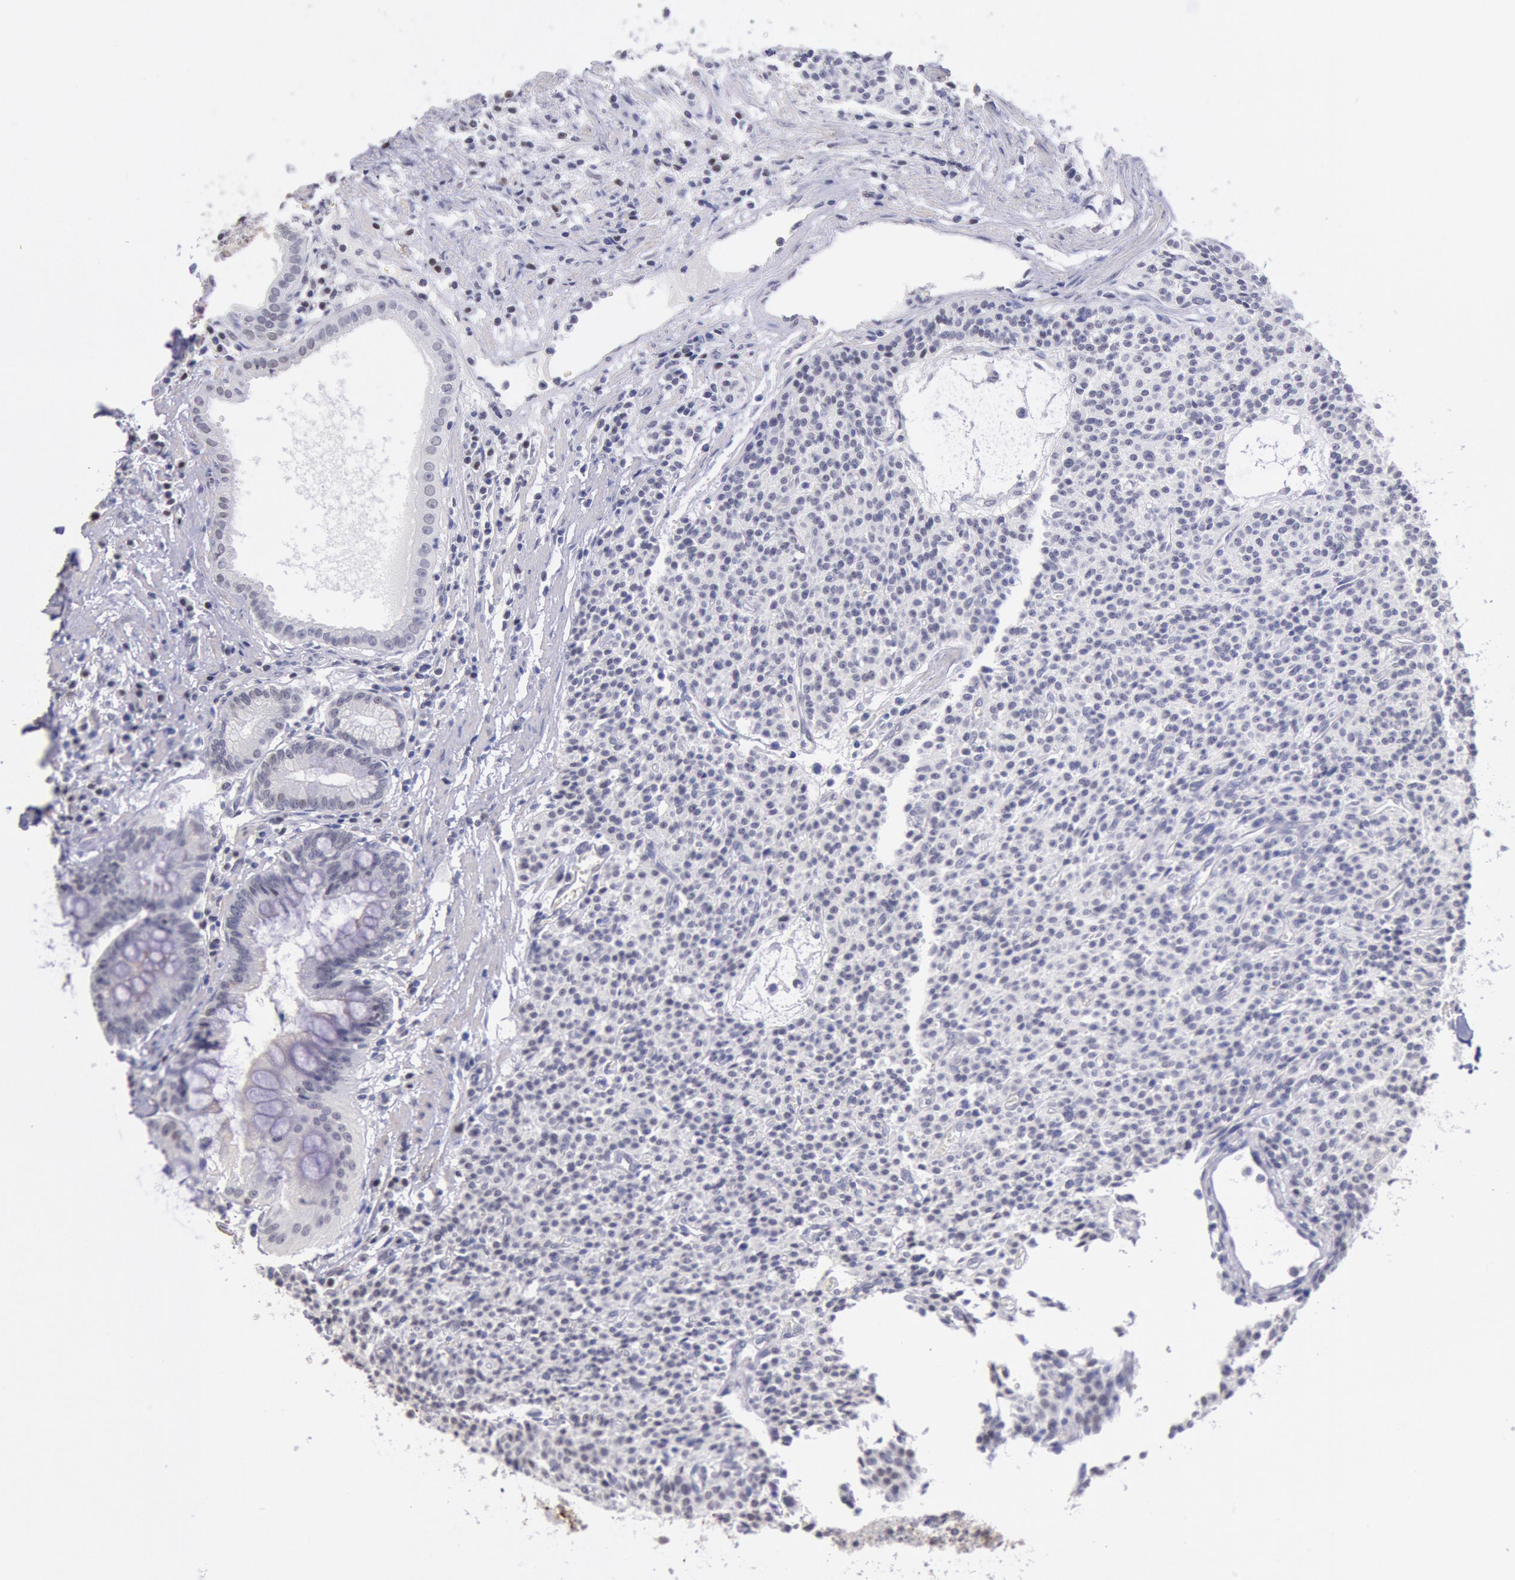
{"staining": {"intensity": "negative", "quantity": "none", "location": "none"}, "tissue": "carcinoid", "cell_type": "Tumor cells", "image_type": "cancer", "snomed": [{"axis": "morphology", "description": "Carcinoid, malignant, NOS"}, {"axis": "topography", "description": "Stomach"}], "caption": "Tumor cells show no significant positivity in carcinoid (malignant).", "gene": "MYH7", "patient": {"sex": "female", "age": 76}}